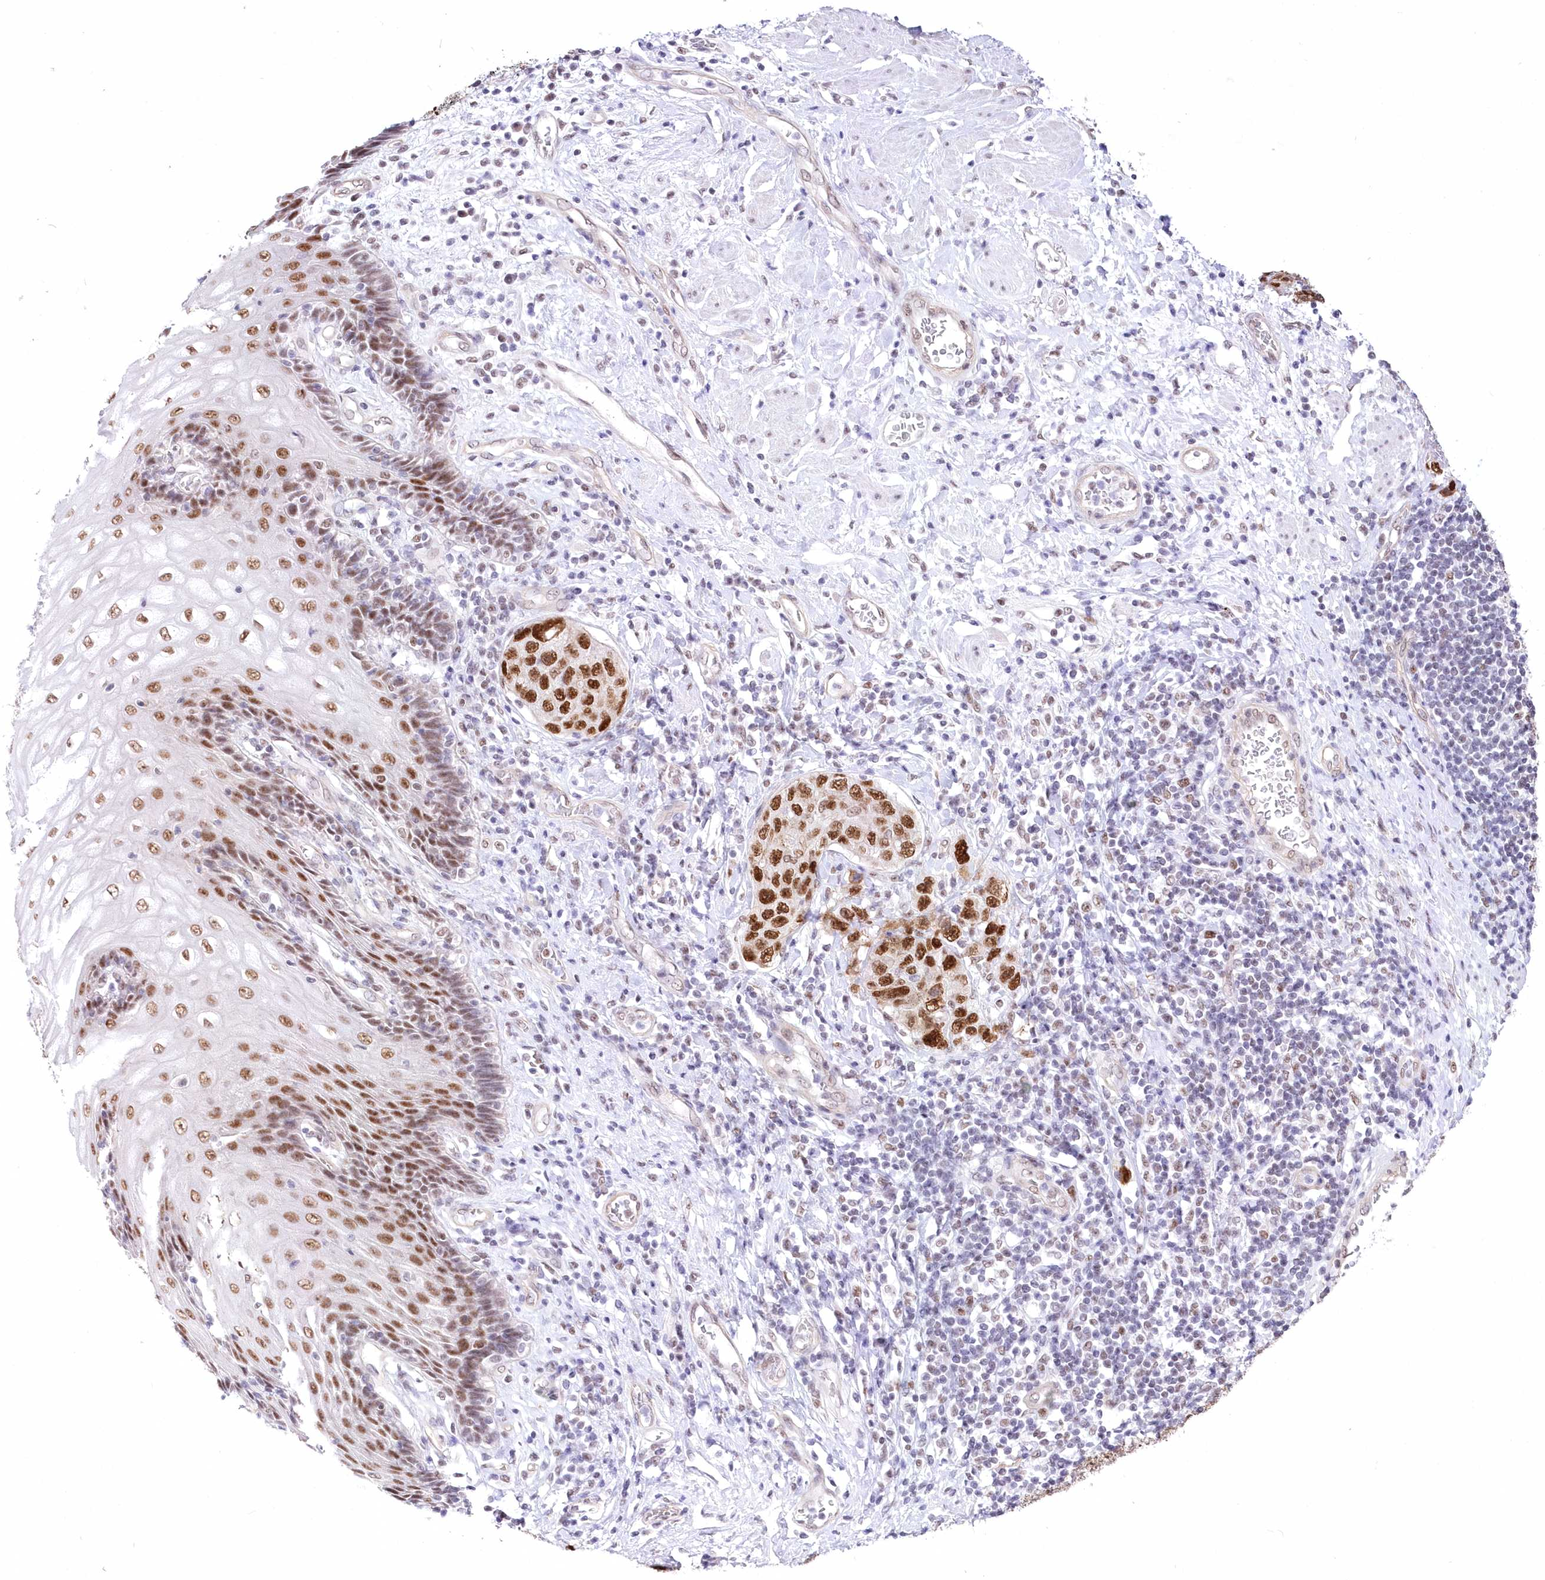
{"staining": {"intensity": "strong", "quantity": ">75%", "location": "nuclear"}, "tissue": "stomach cancer", "cell_type": "Tumor cells", "image_type": "cancer", "snomed": [{"axis": "morphology", "description": "Adenocarcinoma, NOS"}, {"axis": "topography", "description": "Stomach"}], "caption": "The histopathology image displays a brown stain indicating the presence of a protein in the nuclear of tumor cells in stomach cancer.", "gene": "NSUN2", "patient": {"sex": "male", "age": 48}}